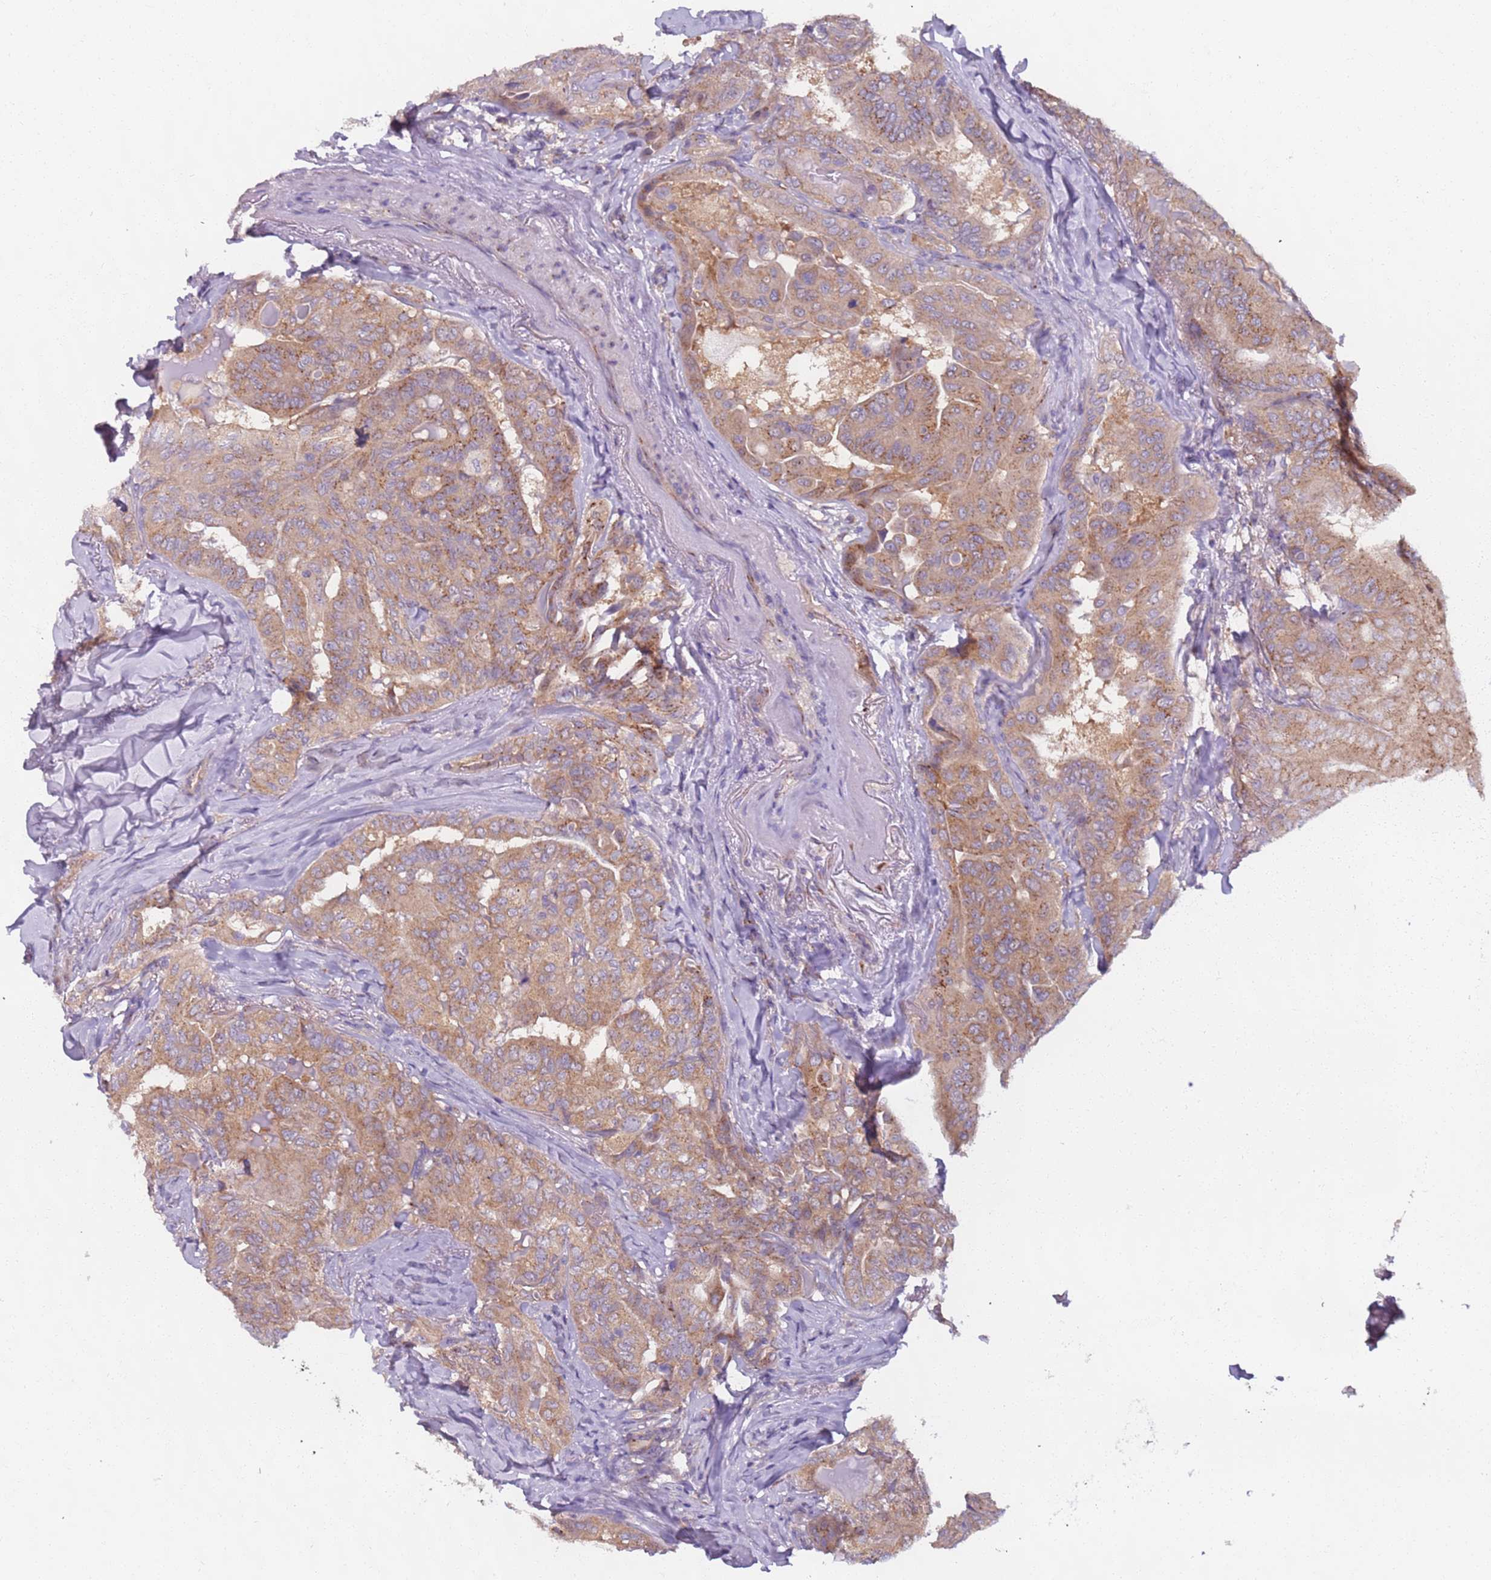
{"staining": {"intensity": "moderate", "quantity": ">75%", "location": "cytoplasmic/membranous"}, "tissue": "thyroid cancer", "cell_type": "Tumor cells", "image_type": "cancer", "snomed": [{"axis": "morphology", "description": "Papillary adenocarcinoma, NOS"}, {"axis": "topography", "description": "Thyroid gland"}], "caption": "Immunohistochemistry (IHC) (DAB) staining of thyroid cancer (papillary adenocarcinoma) shows moderate cytoplasmic/membranous protein expression in about >75% of tumor cells.", "gene": "AKTIP", "patient": {"sex": "female", "age": 68}}